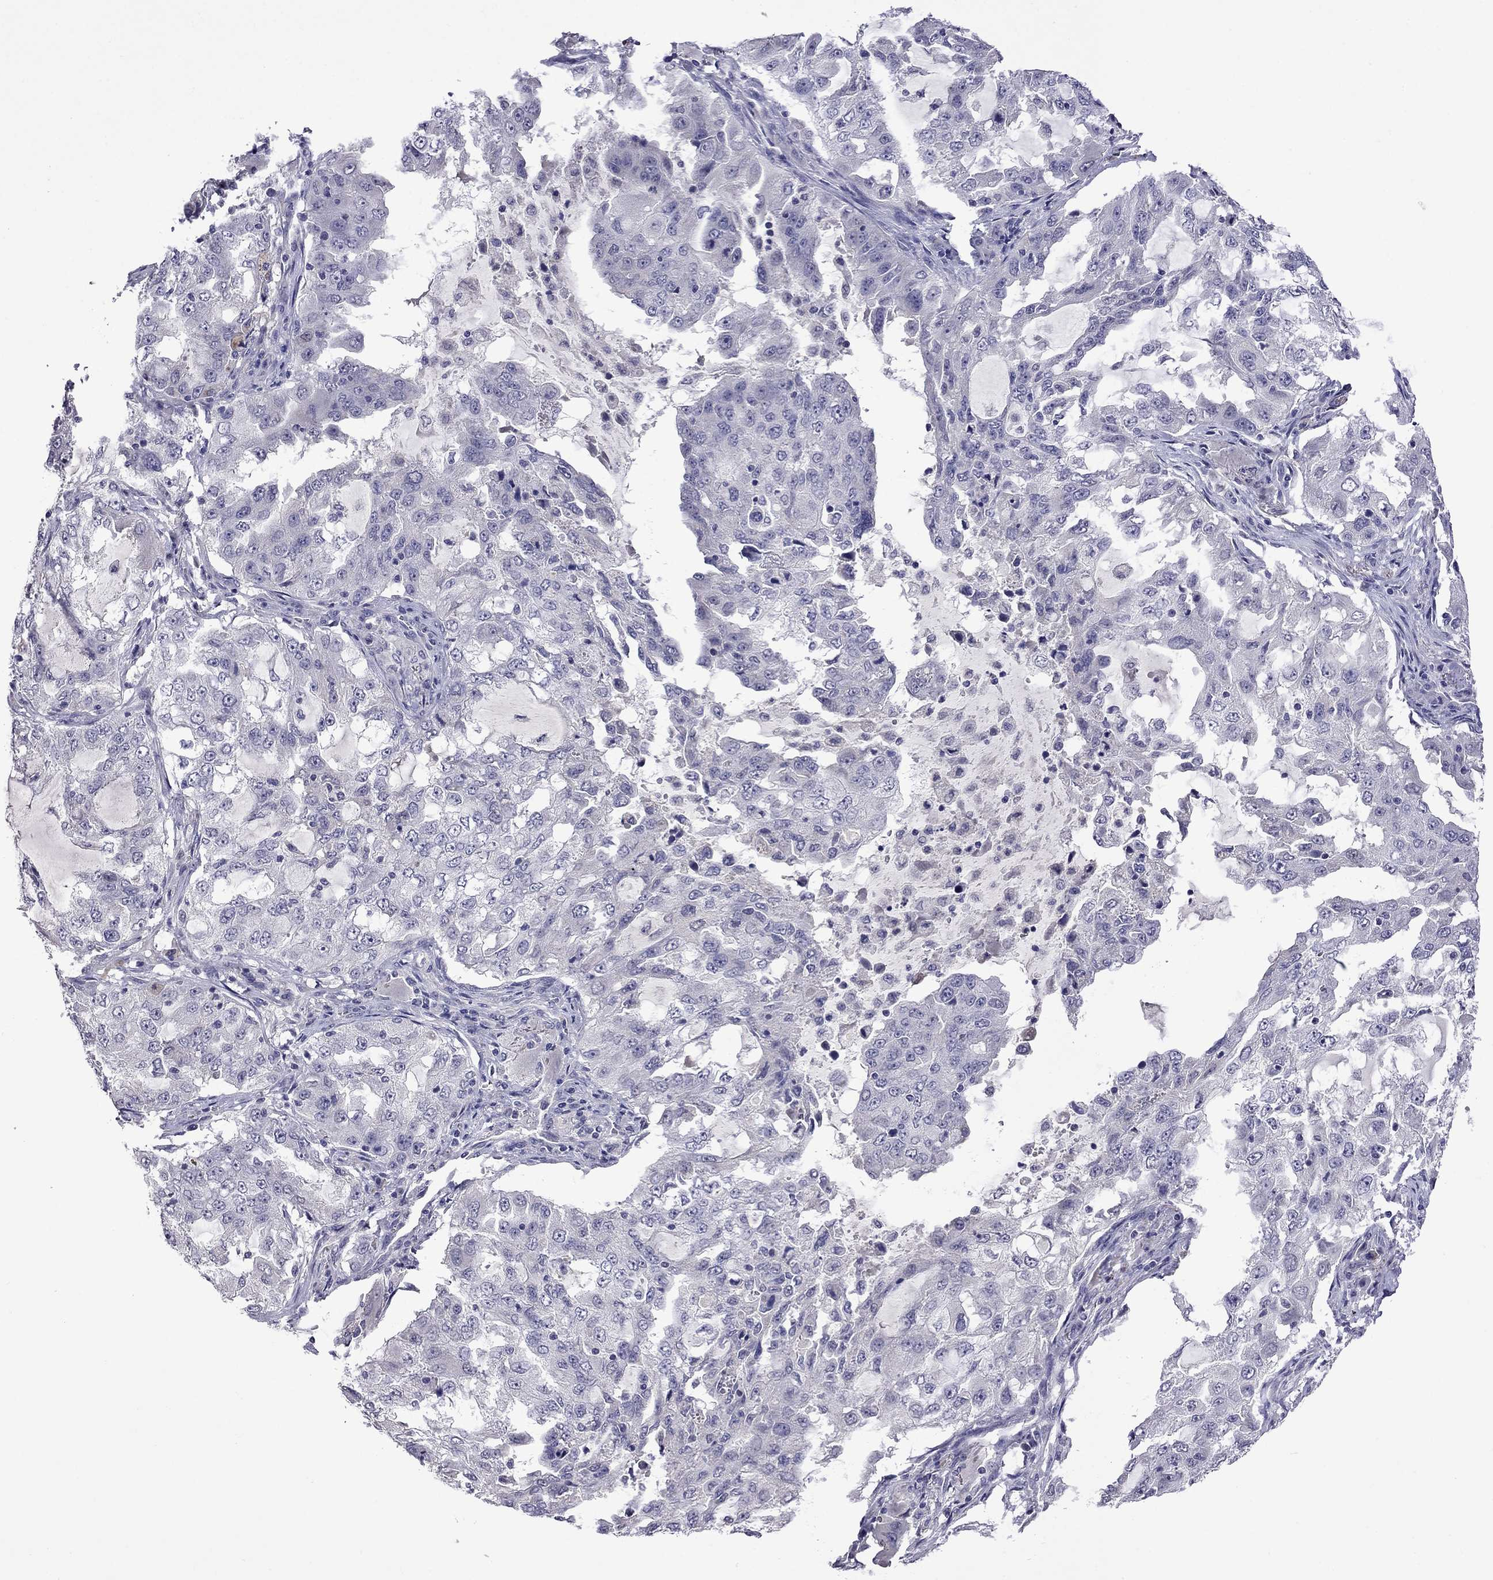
{"staining": {"intensity": "negative", "quantity": "none", "location": "none"}, "tissue": "lung cancer", "cell_type": "Tumor cells", "image_type": "cancer", "snomed": [{"axis": "morphology", "description": "Adenocarcinoma, NOS"}, {"axis": "topography", "description": "Lung"}], "caption": "Lung cancer stained for a protein using IHC exhibits no positivity tumor cells.", "gene": "STAR", "patient": {"sex": "female", "age": 61}}